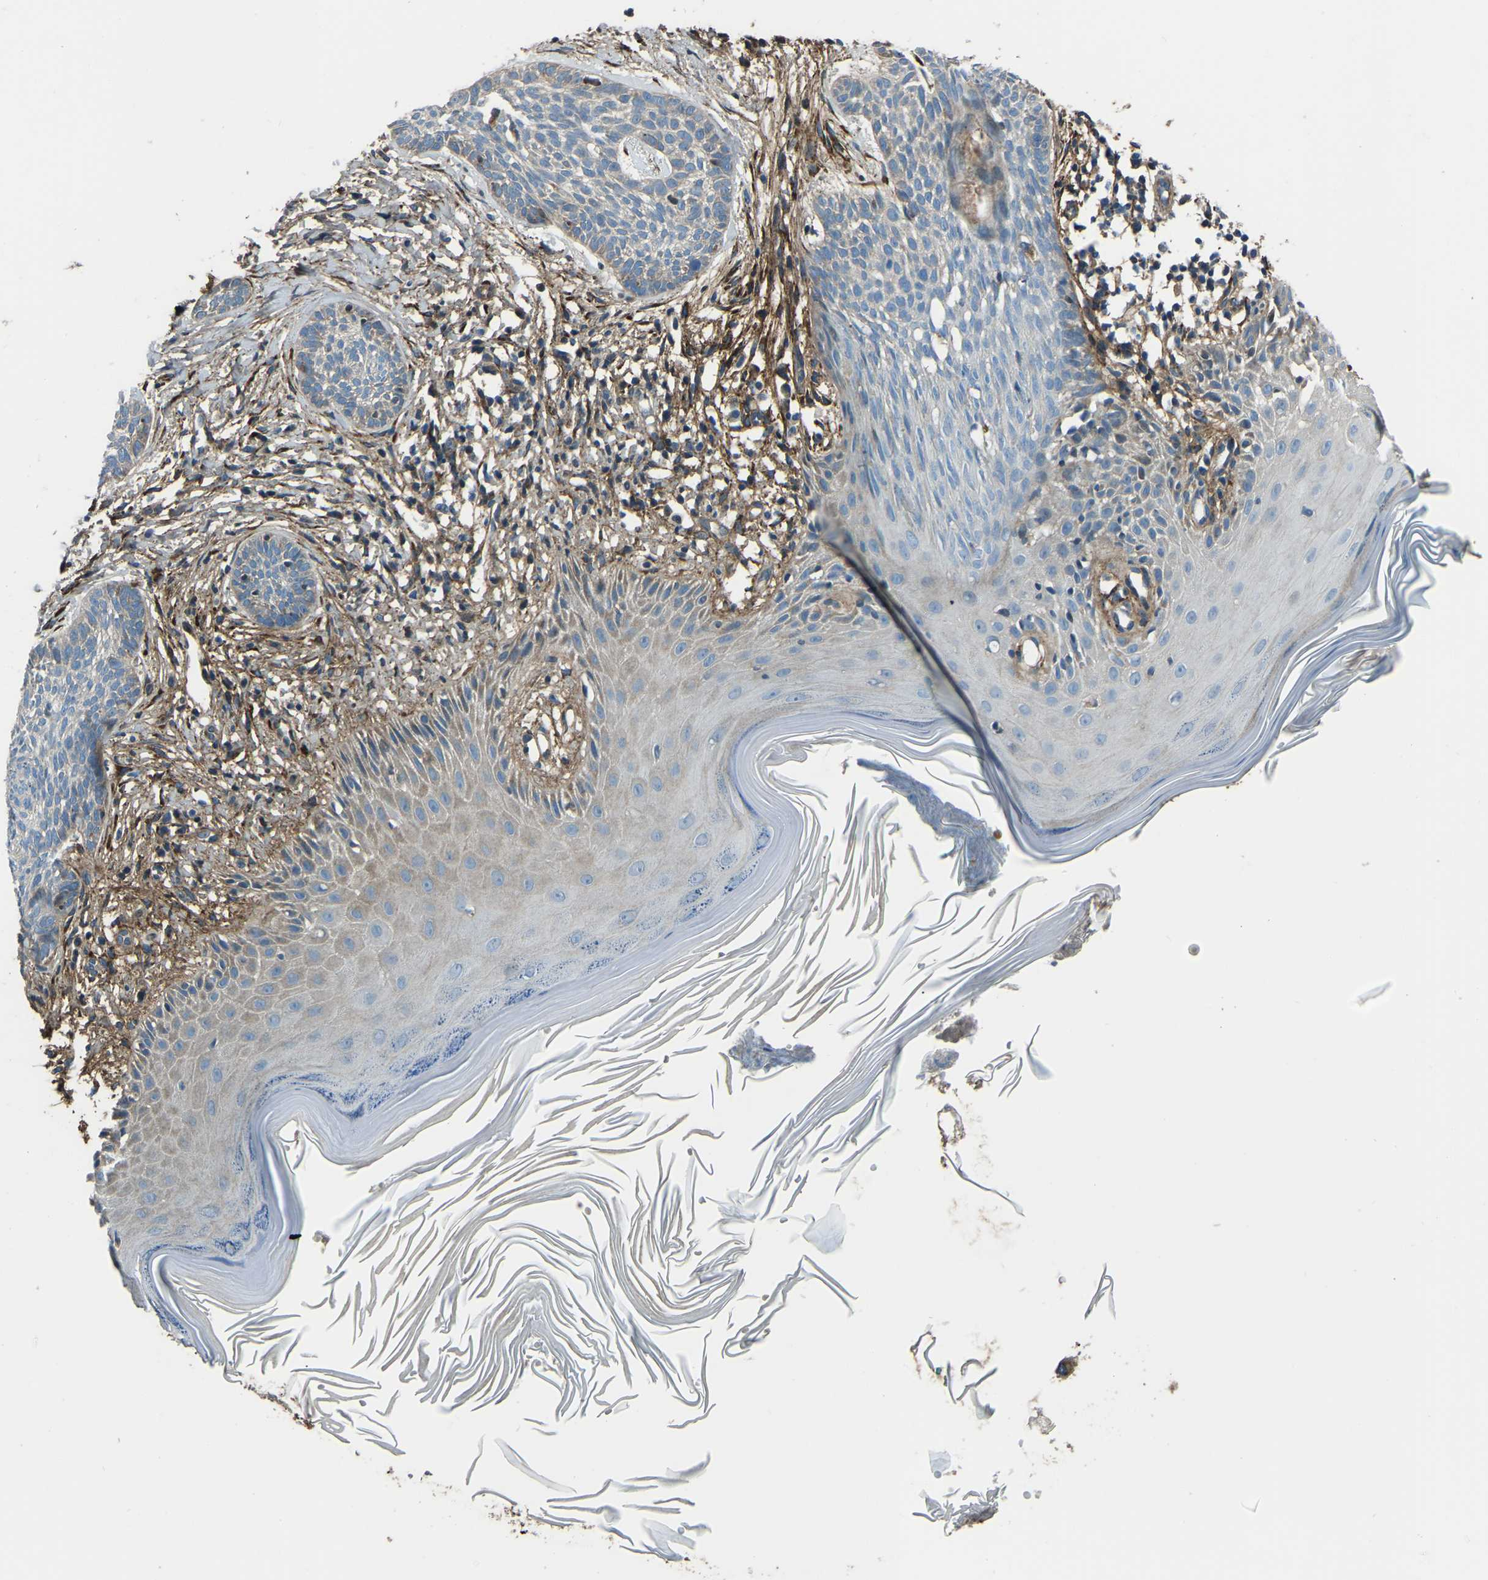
{"staining": {"intensity": "moderate", "quantity": "<25%", "location": "cytoplasmic/membranous"}, "tissue": "skin cancer", "cell_type": "Tumor cells", "image_type": "cancer", "snomed": [{"axis": "morphology", "description": "Basal cell carcinoma"}, {"axis": "topography", "description": "Skin"}], "caption": "This is an image of immunohistochemistry staining of skin cancer (basal cell carcinoma), which shows moderate staining in the cytoplasmic/membranous of tumor cells.", "gene": "COL3A1", "patient": {"sex": "female", "age": 59}}